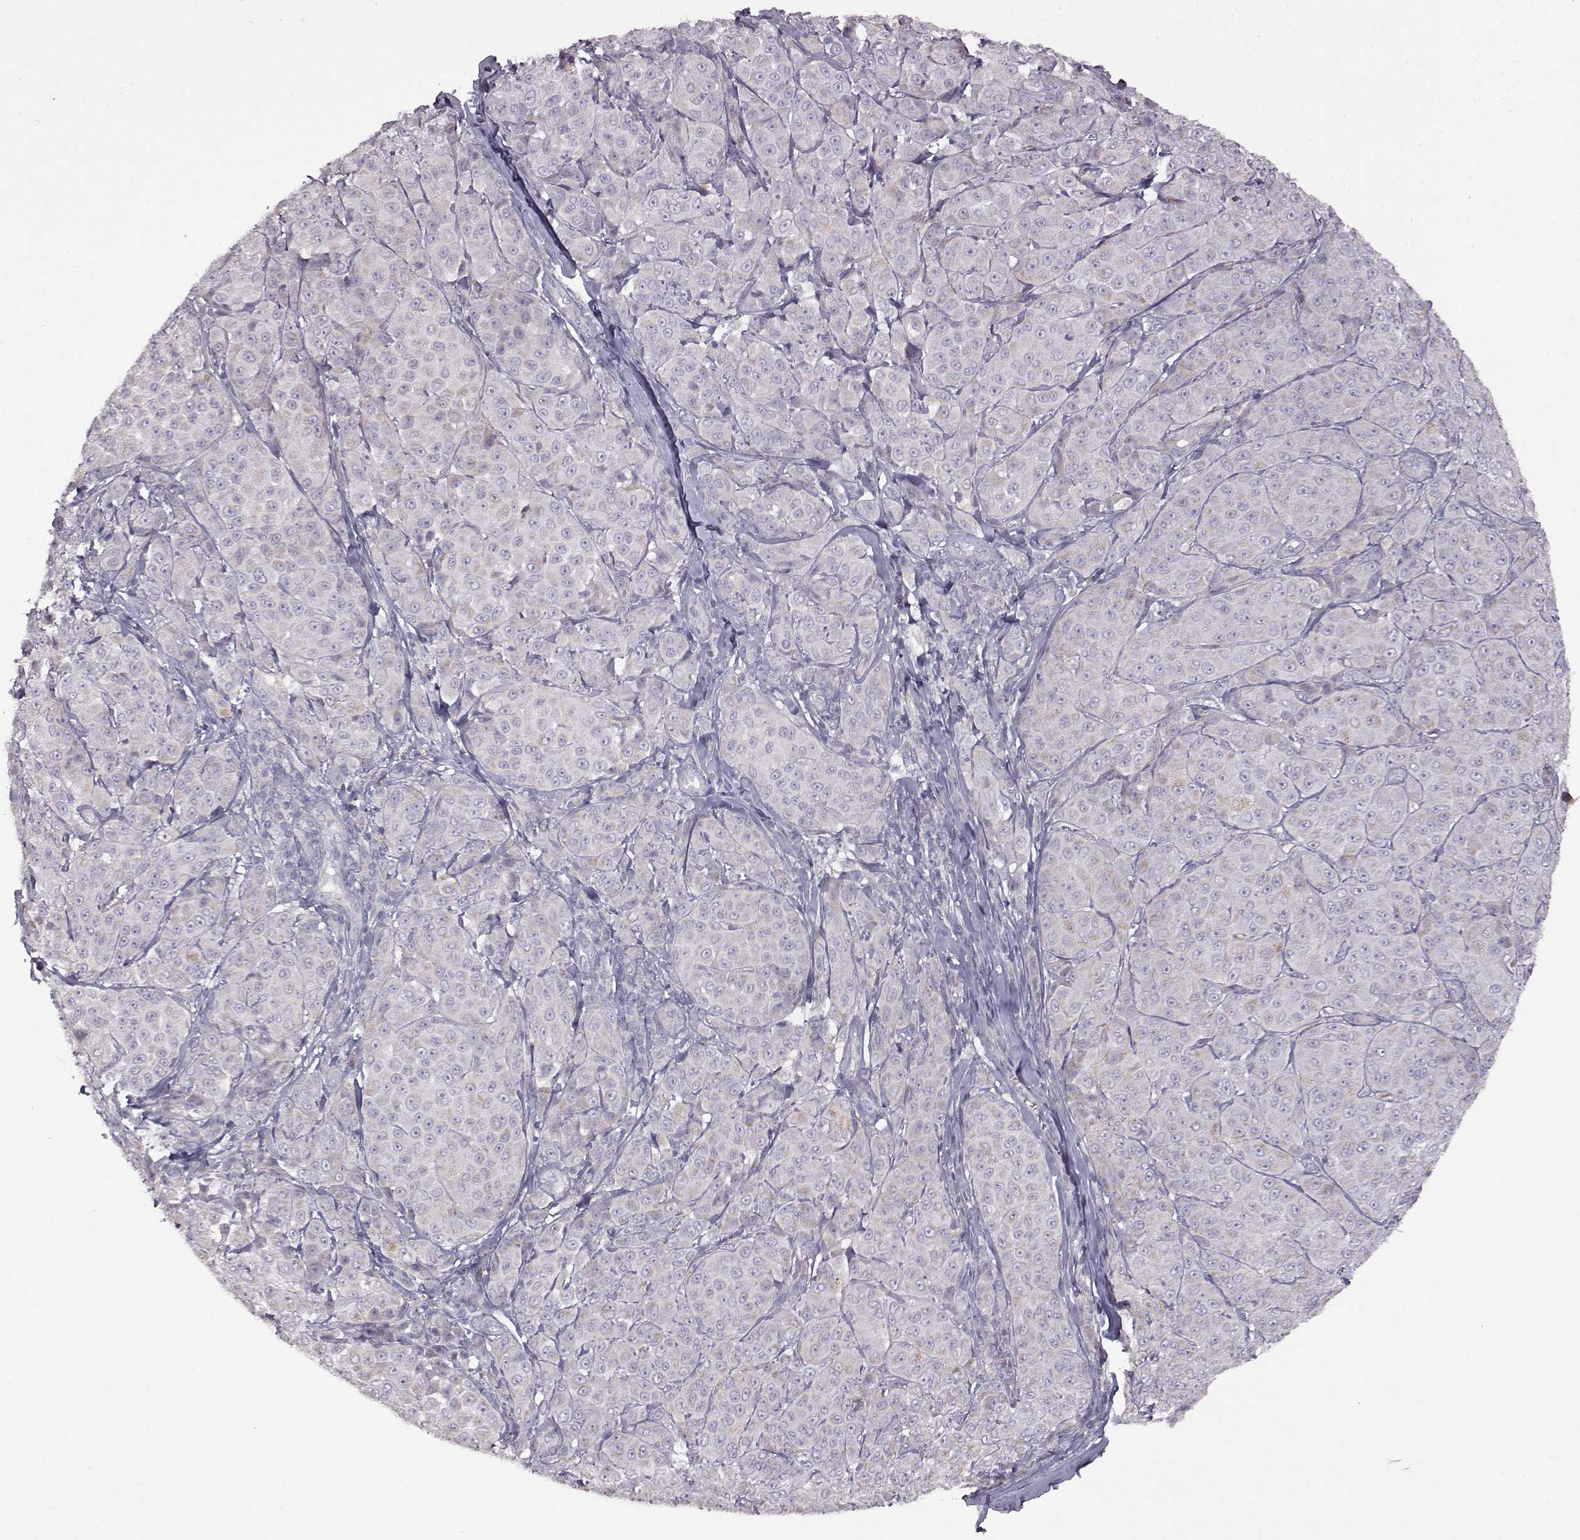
{"staining": {"intensity": "negative", "quantity": "none", "location": "none"}, "tissue": "melanoma", "cell_type": "Tumor cells", "image_type": "cancer", "snomed": [{"axis": "morphology", "description": "Malignant melanoma, NOS"}, {"axis": "topography", "description": "Skin"}], "caption": "This is an immunohistochemistry photomicrograph of melanoma. There is no staining in tumor cells.", "gene": "VGF", "patient": {"sex": "male", "age": 89}}